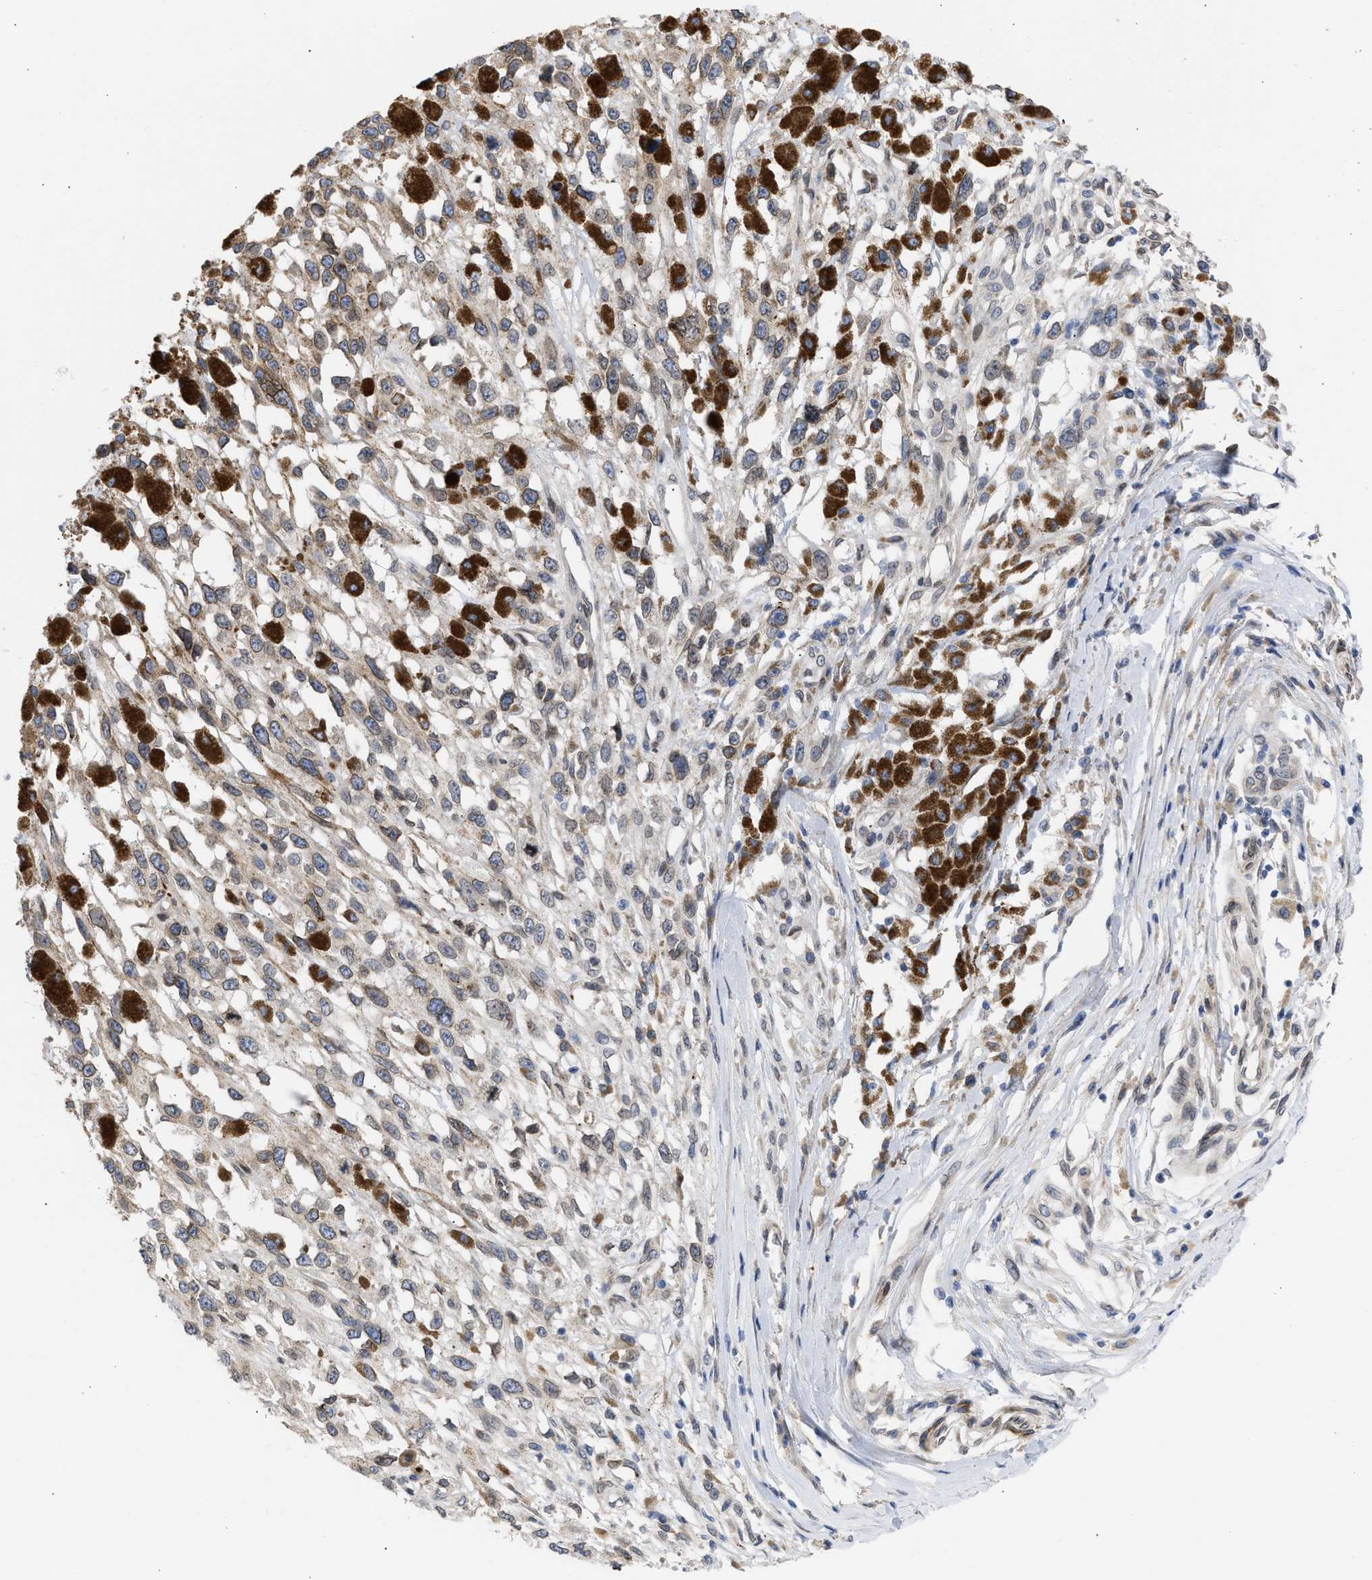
{"staining": {"intensity": "moderate", "quantity": "<25%", "location": "cytoplasmic/membranous,nuclear"}, "tissue": "melanoma", "cell_type": "Tumor cells", "image_type": "cancer", "snomed": [{"axis": "morphology", "description": "Malignant melanoma, Metastatic site"}, {"axis": "topography", "description": "Lymph node"}], "caption": "Immunohistochemistry (IHC) image of melanoma stained for a protein (brown), which displays low levels of moderate cytoplasmic/membranous and nuclear staining in about <25% of tumor cells.", "gene": "NUP35", "patient": {"sex": "male", "age": 59}}